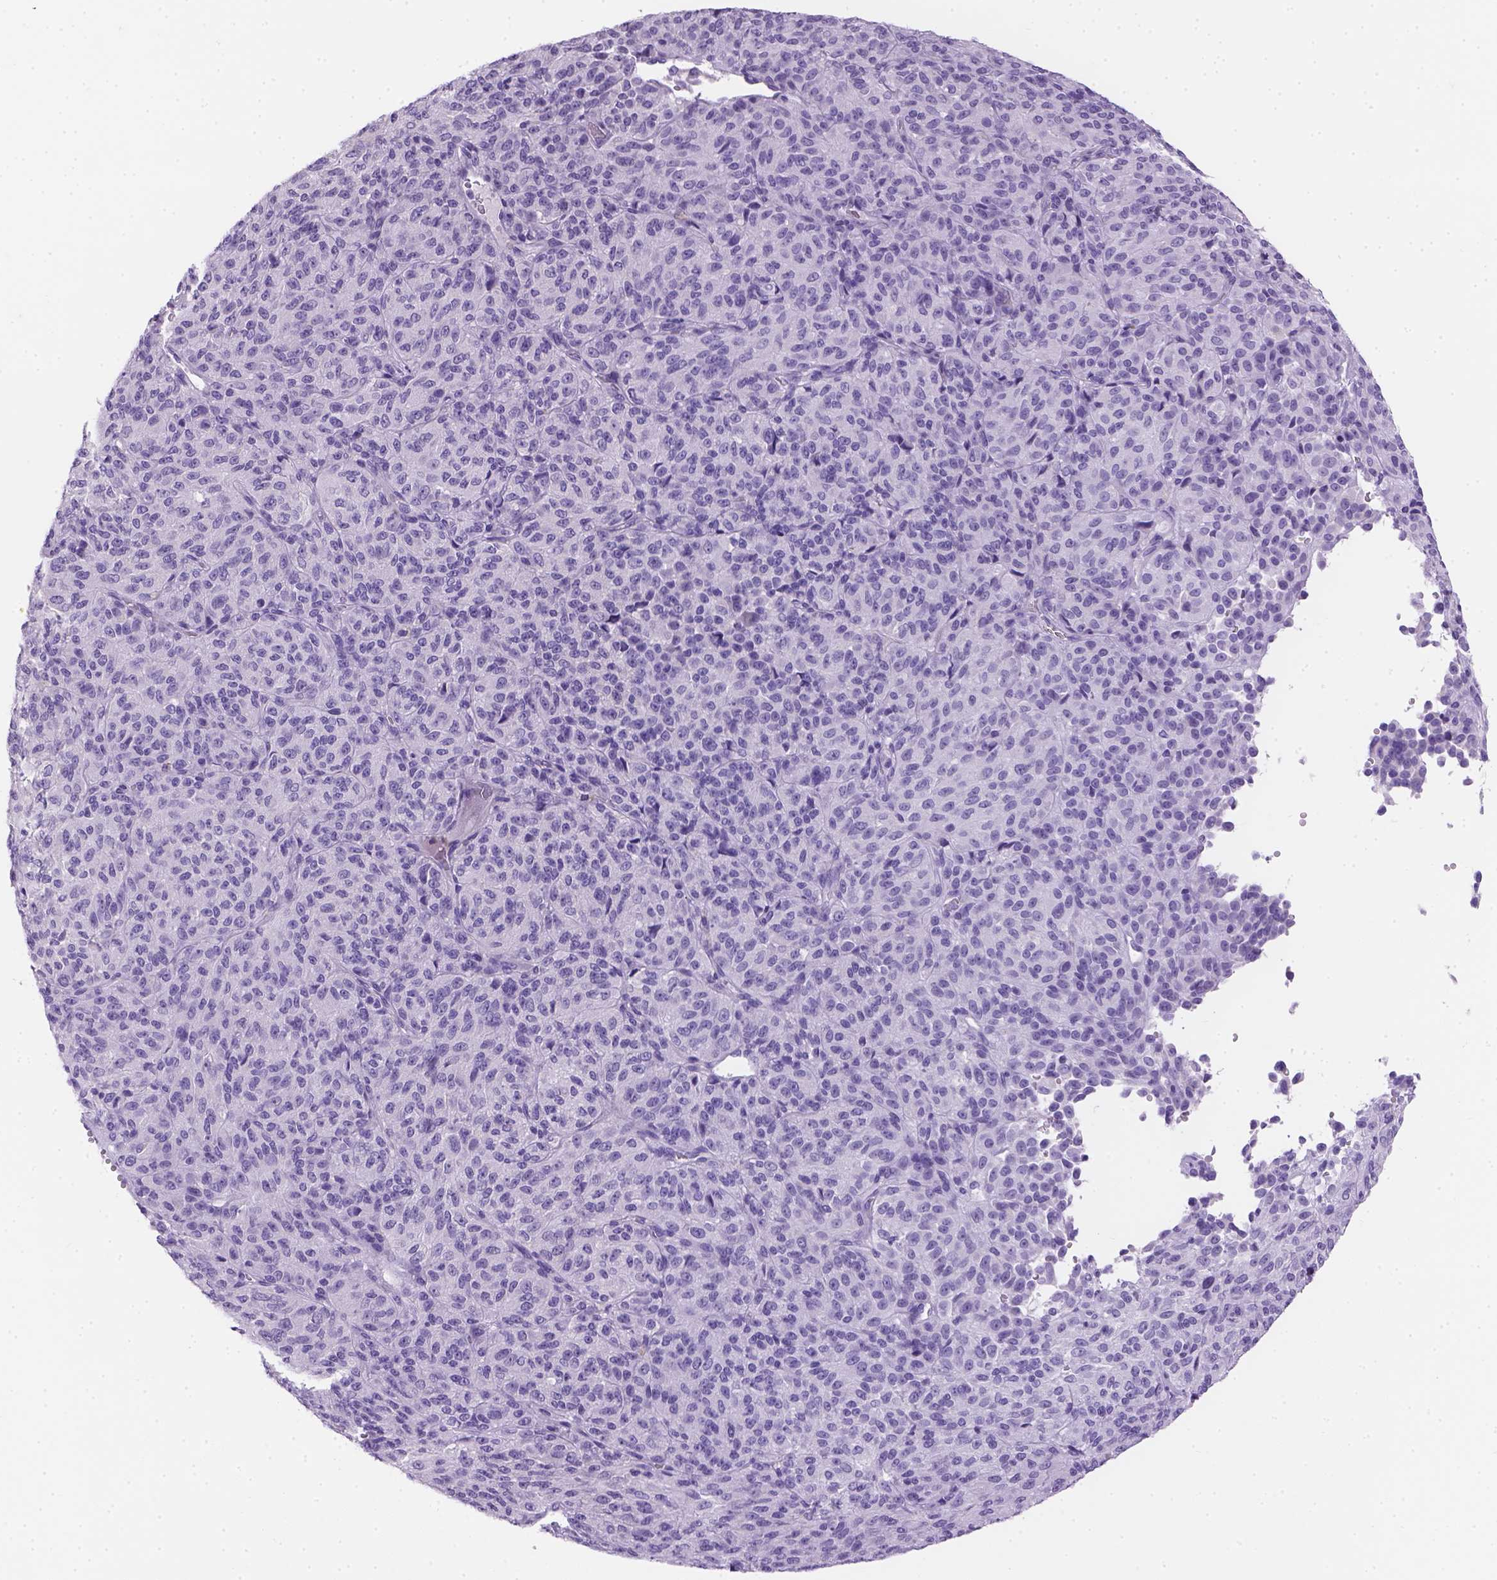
{"staining": {"intensity": "negative", "quantity": "none", "location": "none"}, "tissue": "melanoma", "cell_type": "Tumor cells", "image_type": "cancer", "snomed": [{"axis": "morphology", "description": "Malignant melanoma, Metastatic site"}, {"axis": "topography", "description": "Brain"}], "caption": "Immunohistochemical staining of malignant melanoma (metastatic site) shows no significant staining in tumor cells.", "gene": "TMEM38A", "patient": {"sex": "female", "age": 56}}